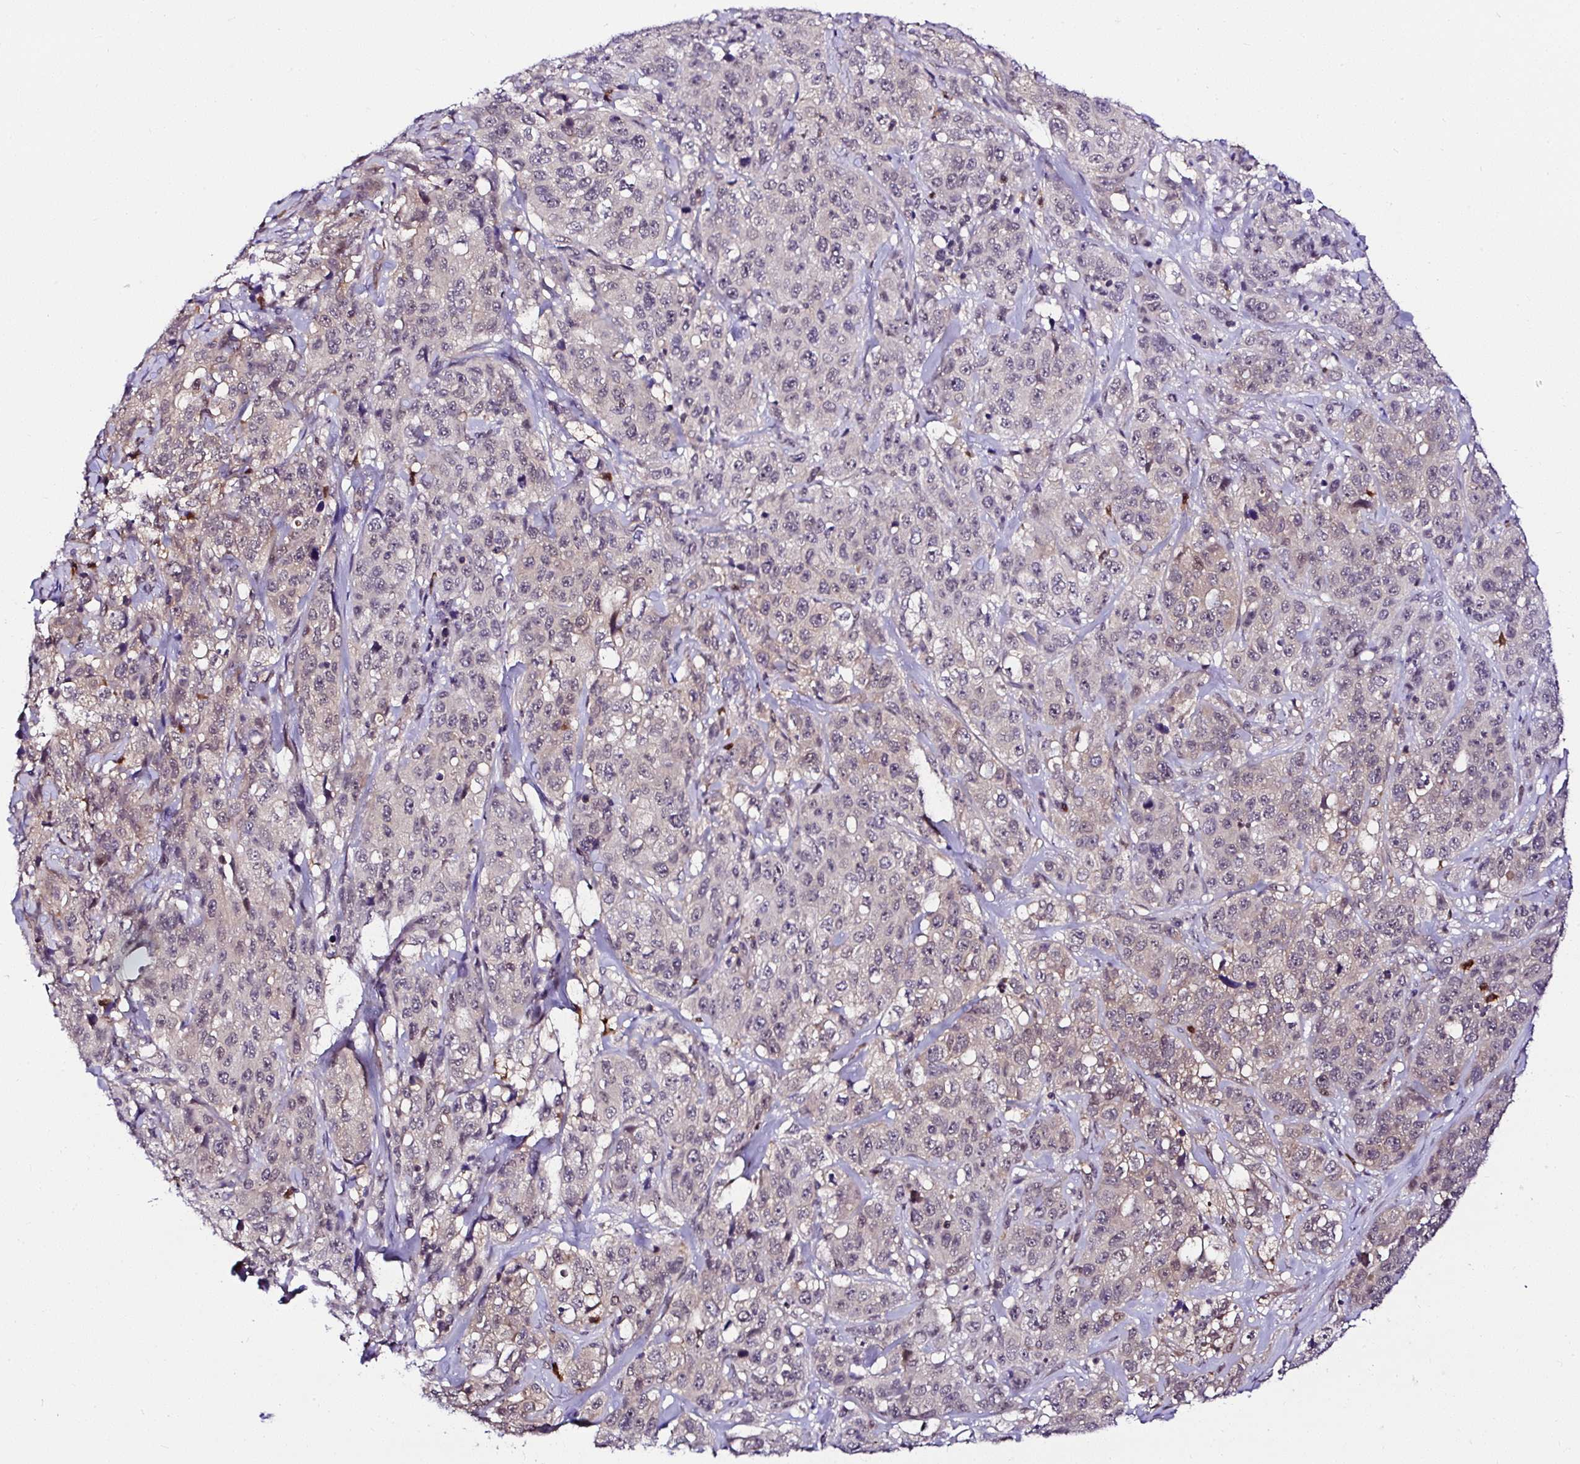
{"staining": {"intensity": "weak", "quantity": "<25%", "location": "nuclear"}, "tissue": "stomach cancer", "cell_type": "Tumor cells", "image_type": "cancer", "snomed": [{"axis": "morphology", "description": "Adenocarcinoma, NOS"}, {"axis": "topography", "description": "Stomach"}], "caption": "DAB immunohistochemical staining of stomach cancer reveals no significant staining in tumor cells. (DAB (3,3'-diaminobenzidine) immunohistochemistry with hematoxylin counter stain).", "gene": "PIN4", "patient": {"sex": "male", "age": 48}}